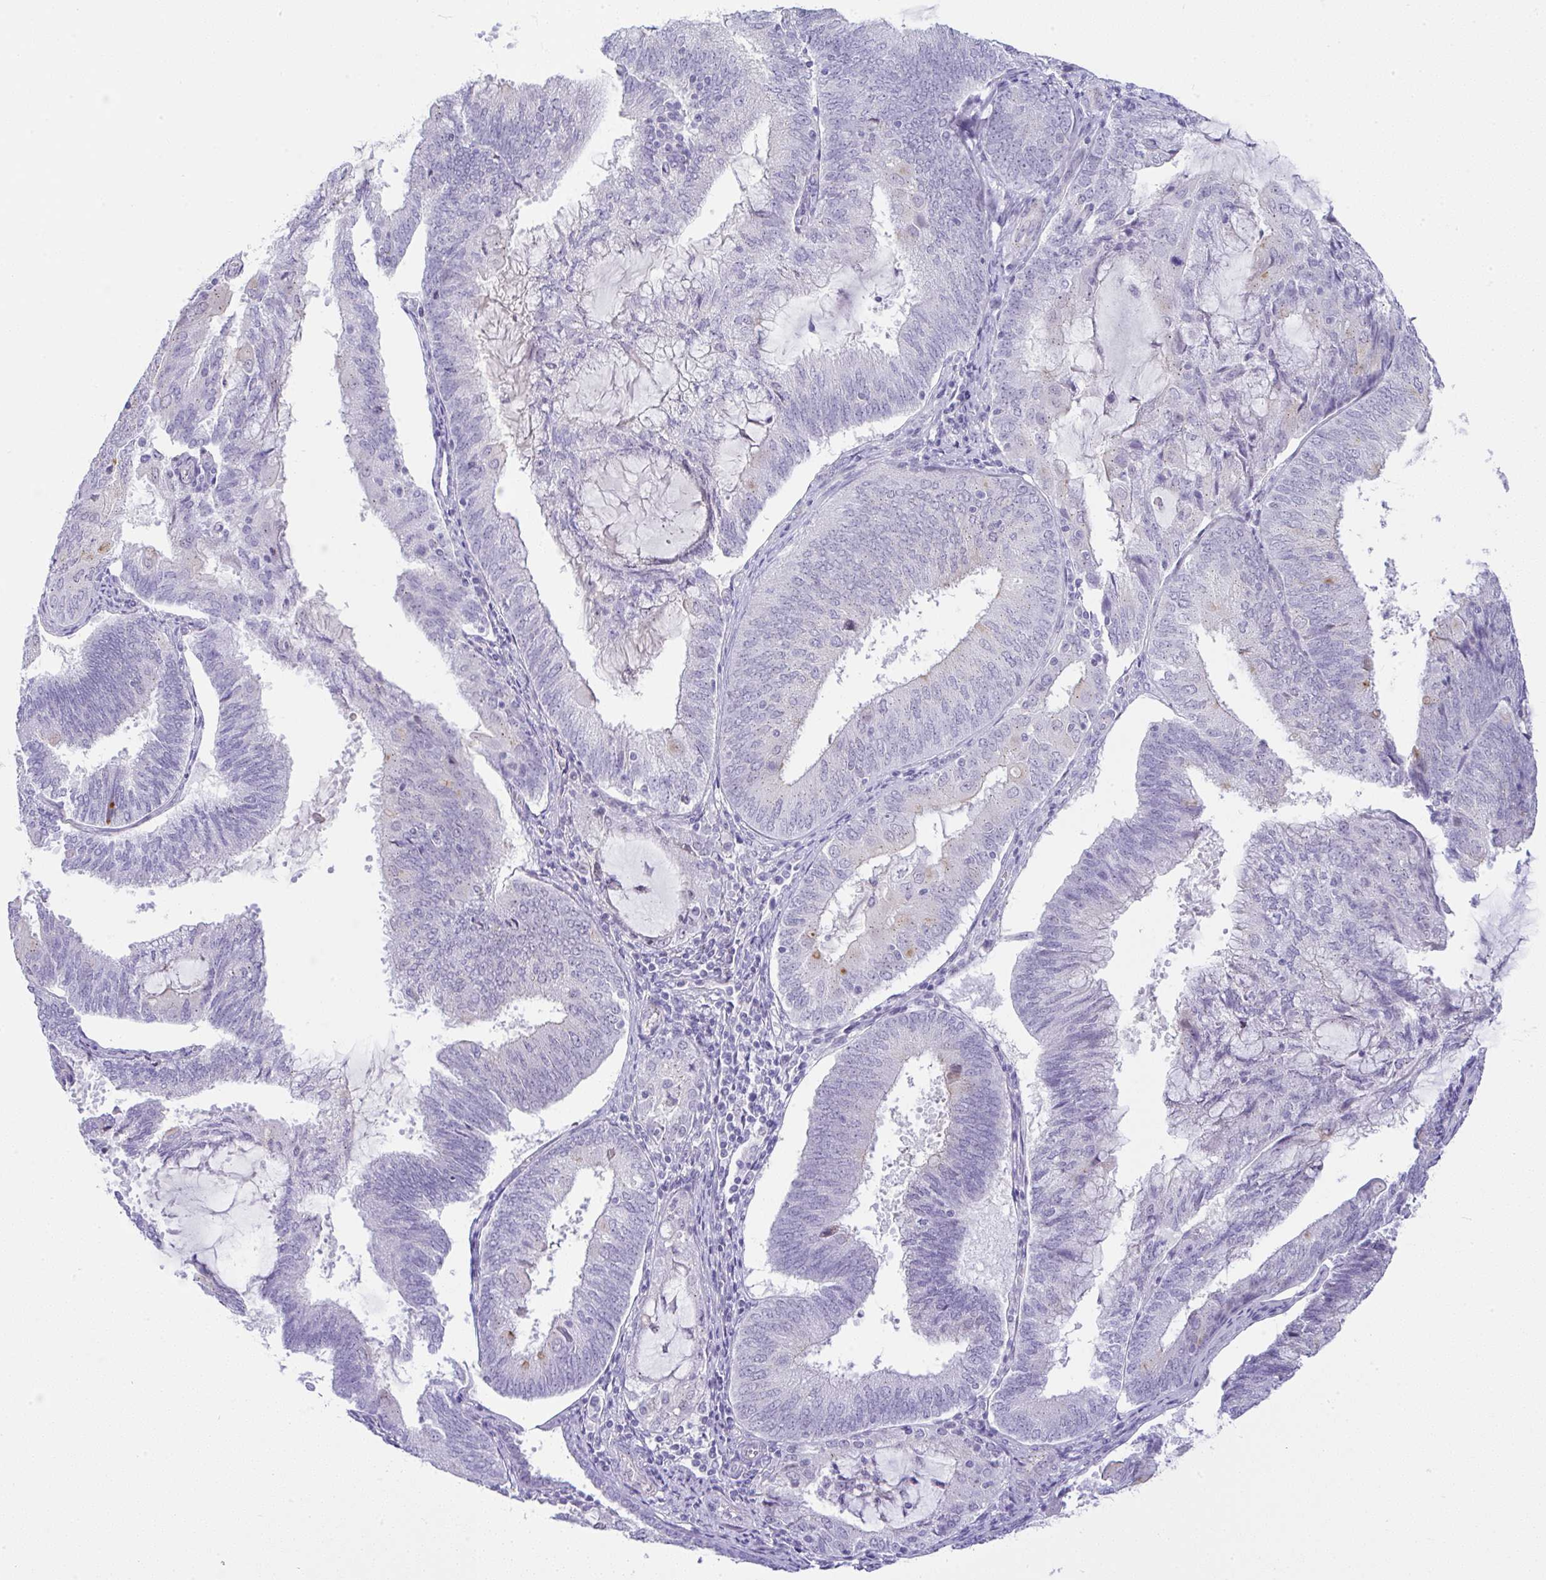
{"staining": {"intensity": "weak", "quantity": "<25%", "location": "cytoplasmic/membranous"}, "tissue": "endometrial cancer", "cell_type": "Tumor cells", "image_type": "cancer", "snomed": [{"axis": "morphology", "description": "Adenocarcinoma, NOS"}, {"axis": "topography", "description": "Endometrium"}], "caption": "Tumor cells are negative for protein expression in human endometrial cancer (adenocarcinoma).", "gene": "FAM177A1", "patient": {"sex": "female", "age": 81}}